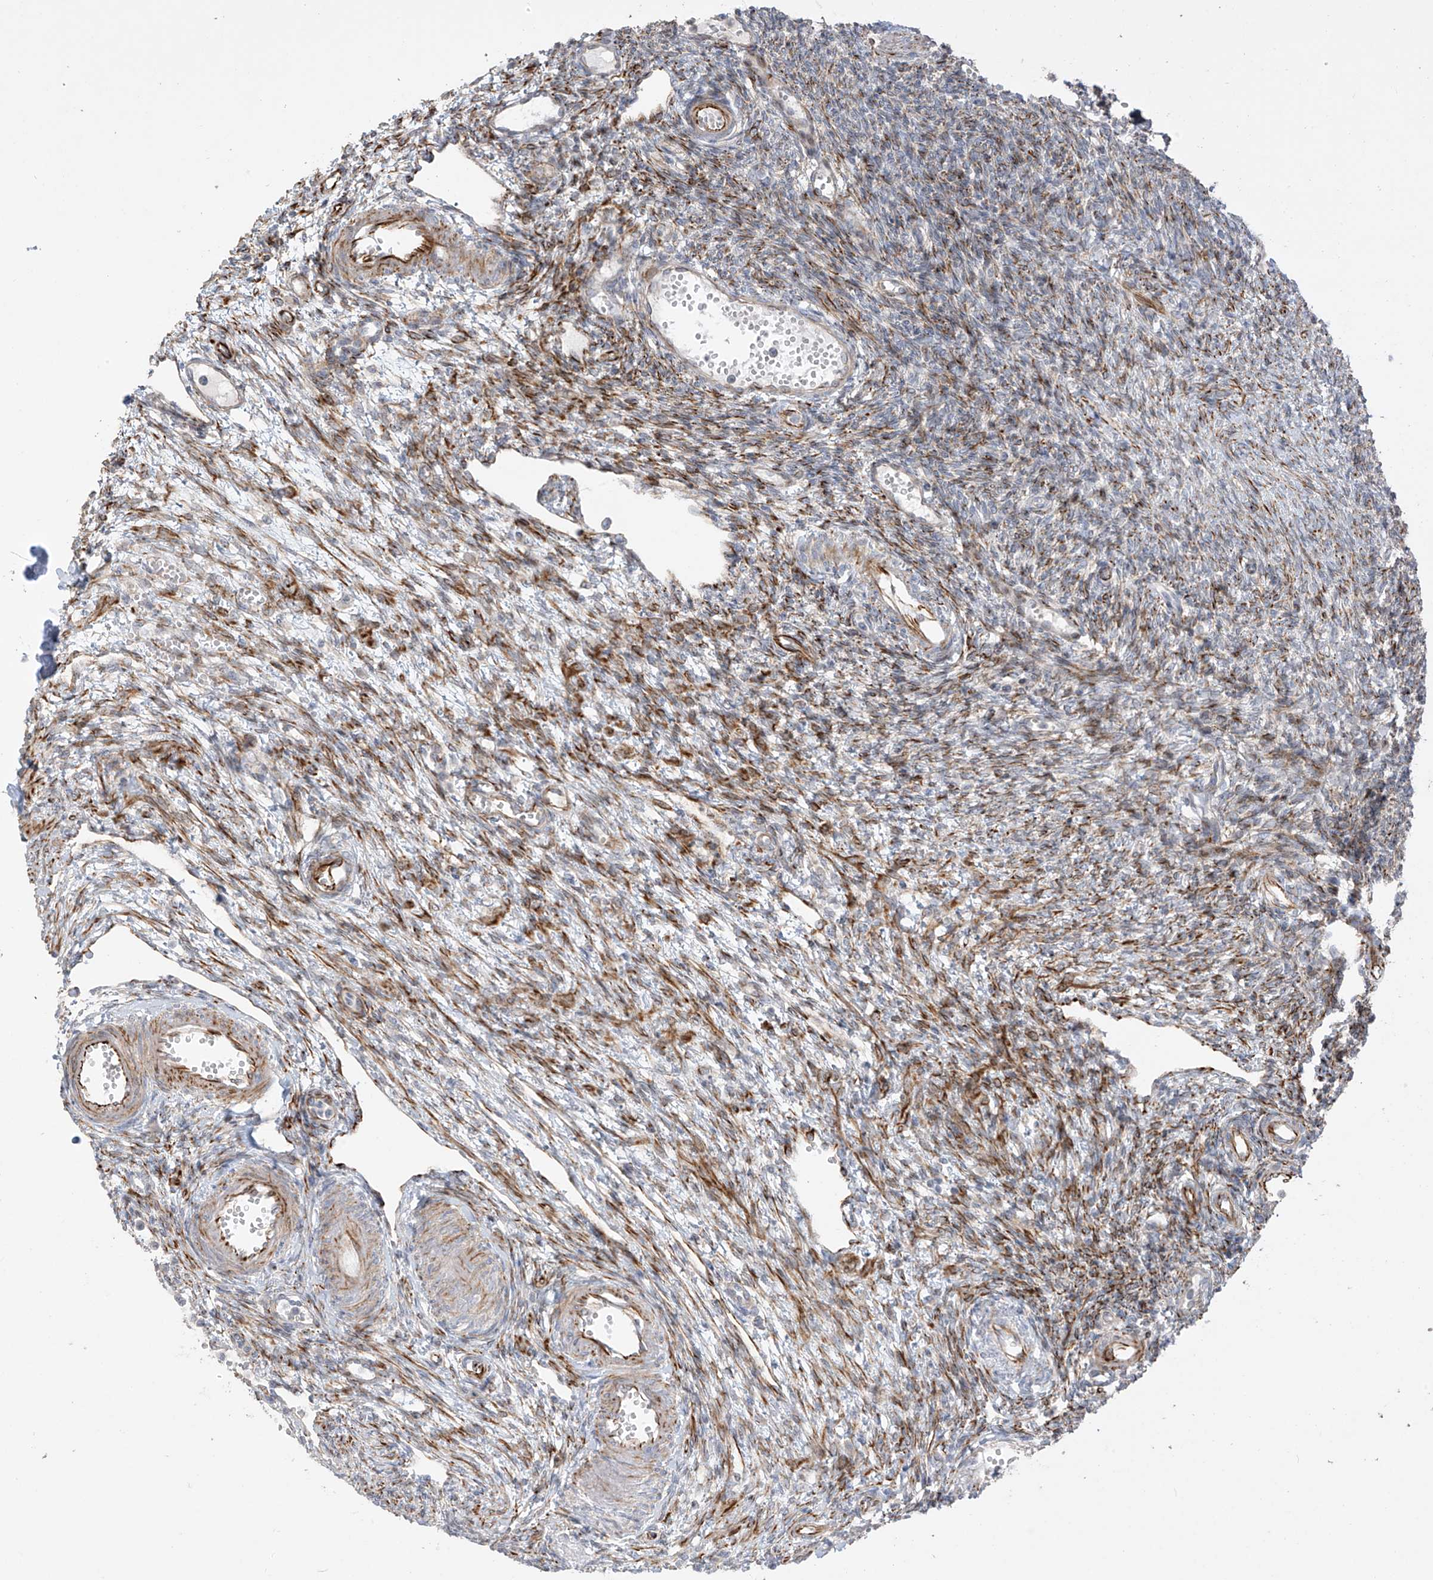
{"staining": {"intensity": "moderate", "quantity": "<25%", "location": "cytoplasmic/membranous"}, "tissue": "ovary", "cell_type": "Ovarian stroma cells", "image_type": "normal", "snomed": [{"axis": "morphology", "description": "Normal tissue, NOS"}, {"axis": "morphology", "description": "Cyst, NOS"}, {"axis": "topography", "description": "Ovary"}], "caption": "Ovary stained with IHC exhibits moderate cytoplasmic/membranous positivity in about <25% of ovarian stroma cells. The staining was performed using DAB to visualize the protein expression in brown, while the nuclei were stained in blue with hematoxylin (Magnification: 20x).", "gene": "DCDC2", "patient": {"sex": "female", "age": 33}}